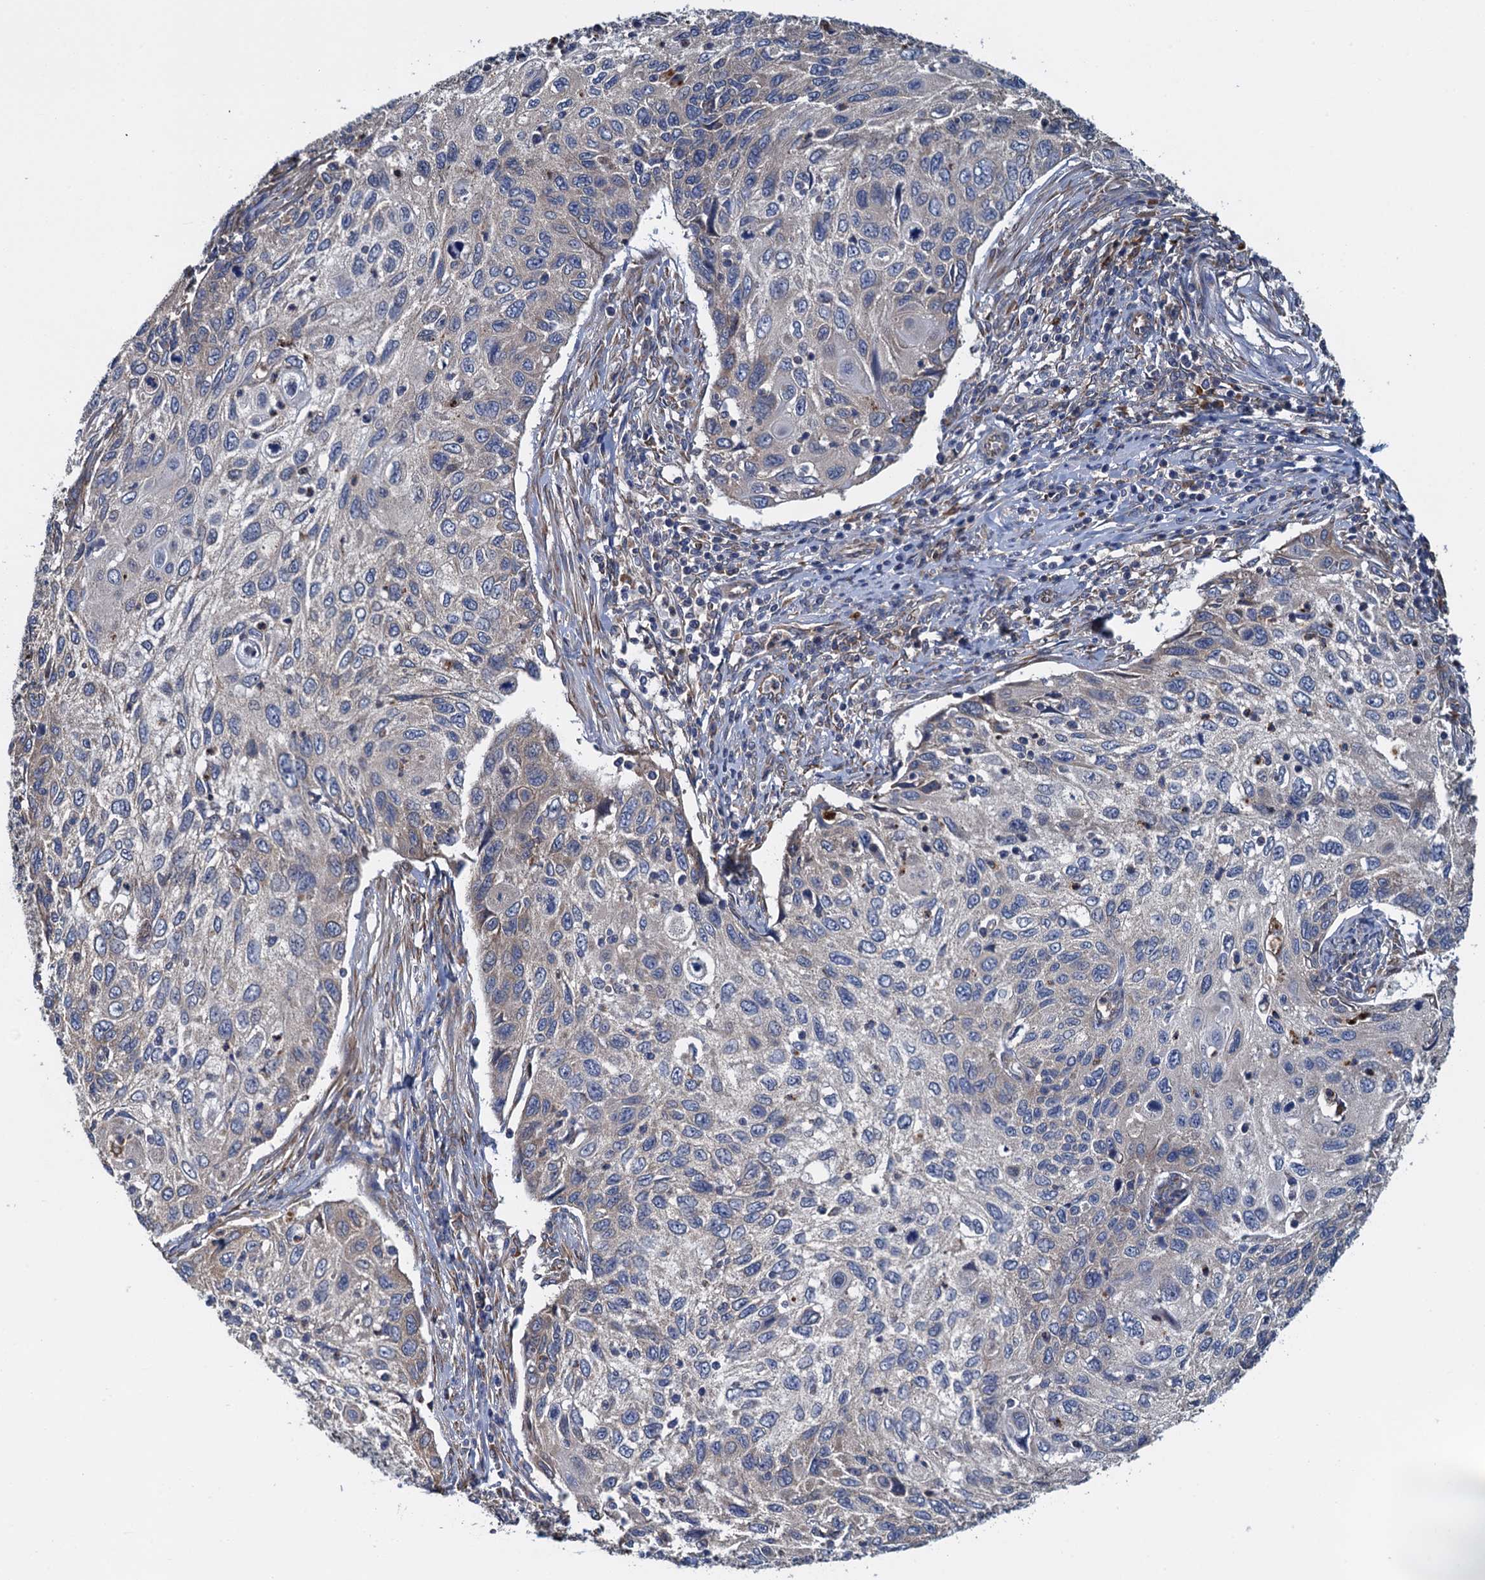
{"staining": {"intensity": "negative", "quantity": "none", "location": "none"}, "tissue": "cervical cancer", "cell_type": "Tumor cells", "image_type": "cancer", "snomed": [{"axis": "morphology", "description": "Squamous cell carcinoma, NOS"}, {"axis": "topography", "description": "Cervix"}], "caption": "Human cervical cancer (squamous cell carcinoma) stained for a protein using immunohistochemistry displays no expression in tumor cells.", "gene": "ADCY9", "patient": {"sex": "female", "age": 70}}